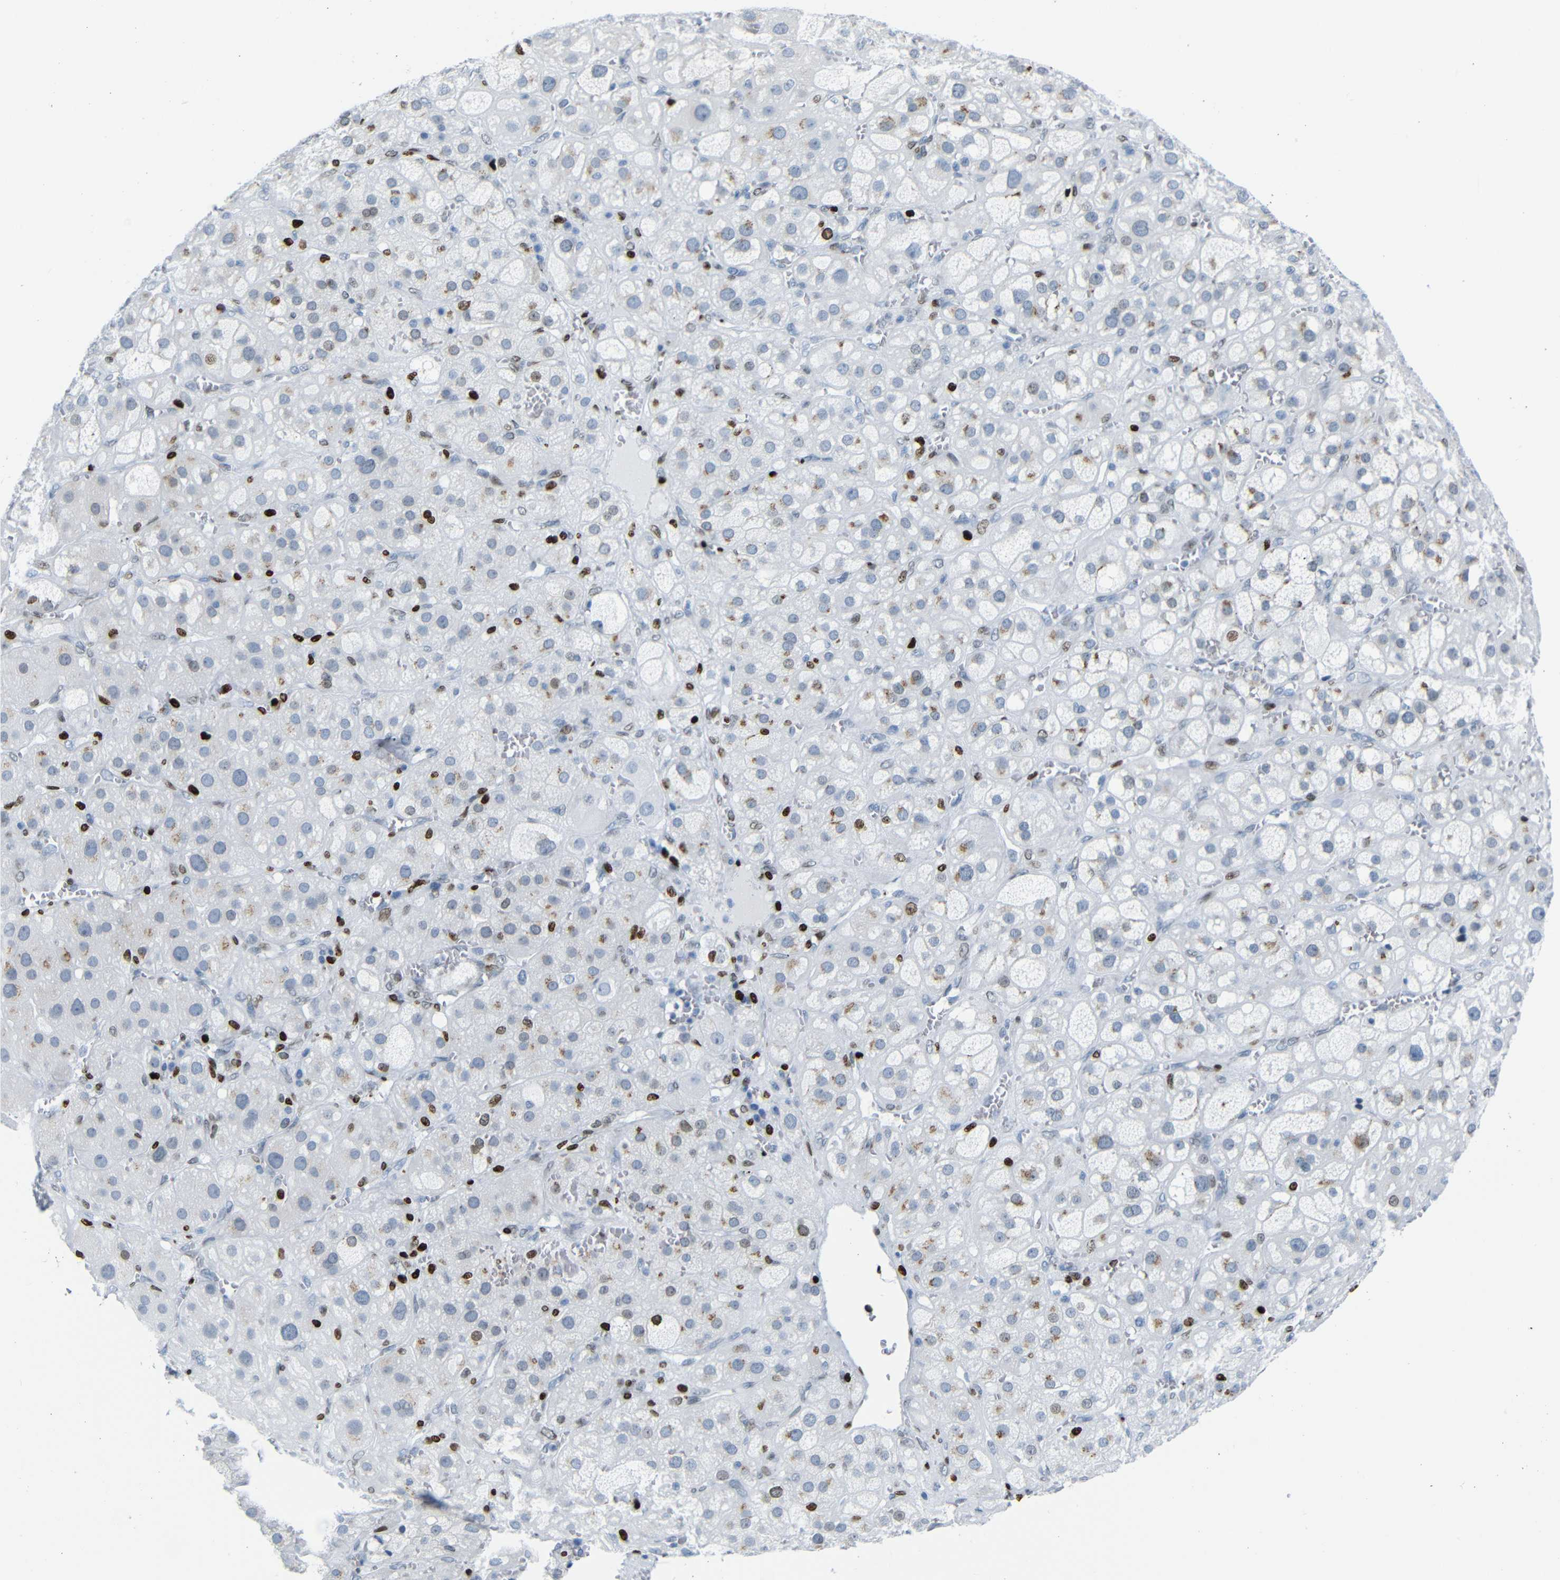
{"staining": {"intensity": "strong", "quantity": "25%-75%", "location": "nuclear"}, "tissue": "adrenal gland", "cell_type": "Glandular cells", "image_type": "normal", "snomed": [{"axis": "morphology", "description": "Normal tissue, NOS"}, {"axis": "topography", "description": "Adrenal gland"}], "caption": "Benign adrenal gland was stained to show a protein in brown. There is high levels of strong nuclear staining in approximately 25%-75% of glandular cells.", "gene": "NPIPB15", "patient": {"sex": "female", "age": 47}}